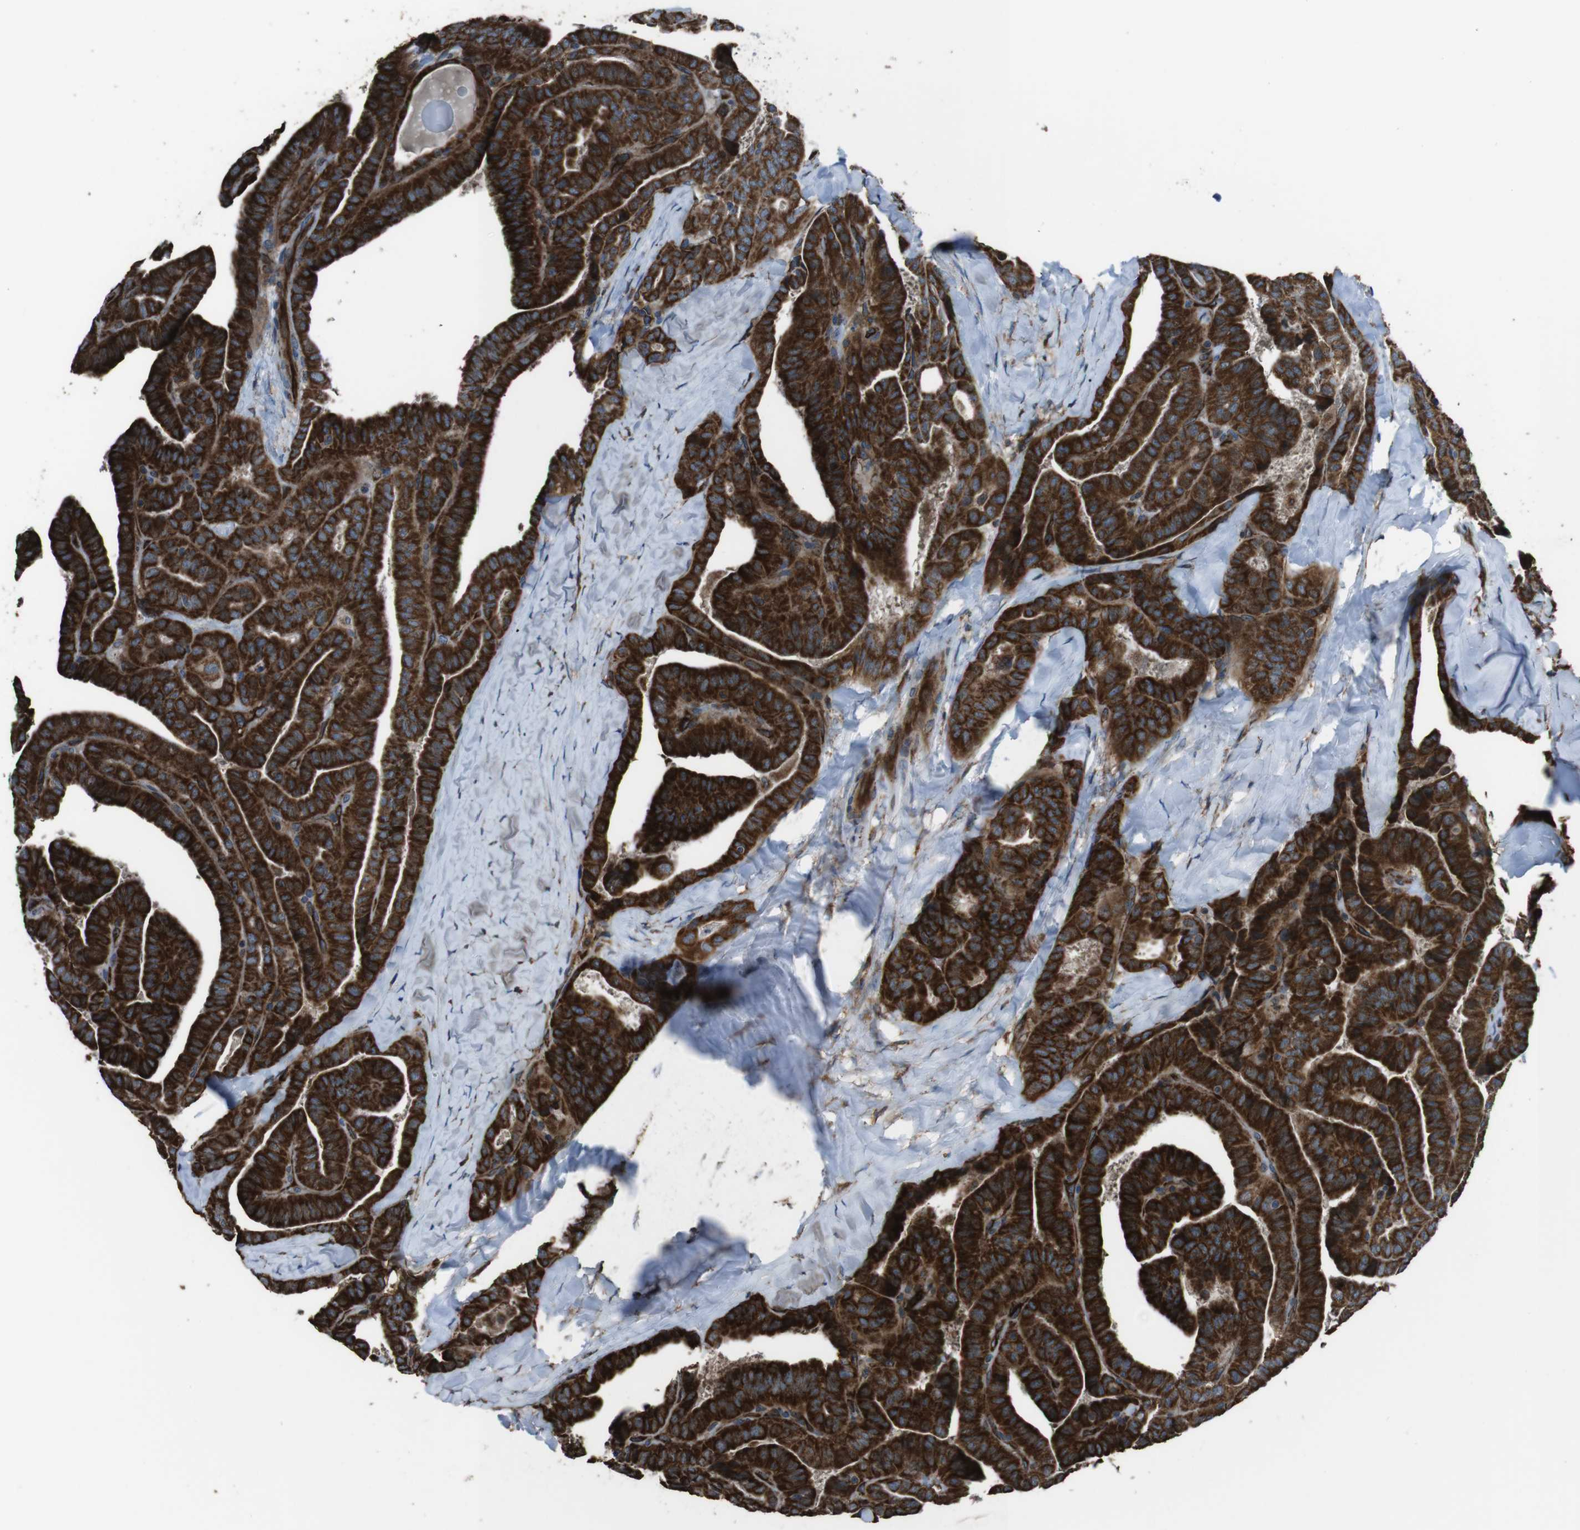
{"staining": {"intensity": "strong", "quantity": ">75%", "location": "cytoplasmic/membranous"}, "tissue": "thyroid cancer", "cell_type": "Tumor cells", "image_type": "cancer", "snomed": [{"axis": "morphology", "description": "Papillary adenocarcinoma, NOS"}, {"axis": "topography", "description": "Thyroid gland"}], "caption": "DAB immunohistochemical staining of human thyroid cancer shows strong cytoplasmic/membranous protein expression in approximately >75% of tumor cells.", "gene": "GIMAP8", "patient": {"sex": "male", "age": 77}}